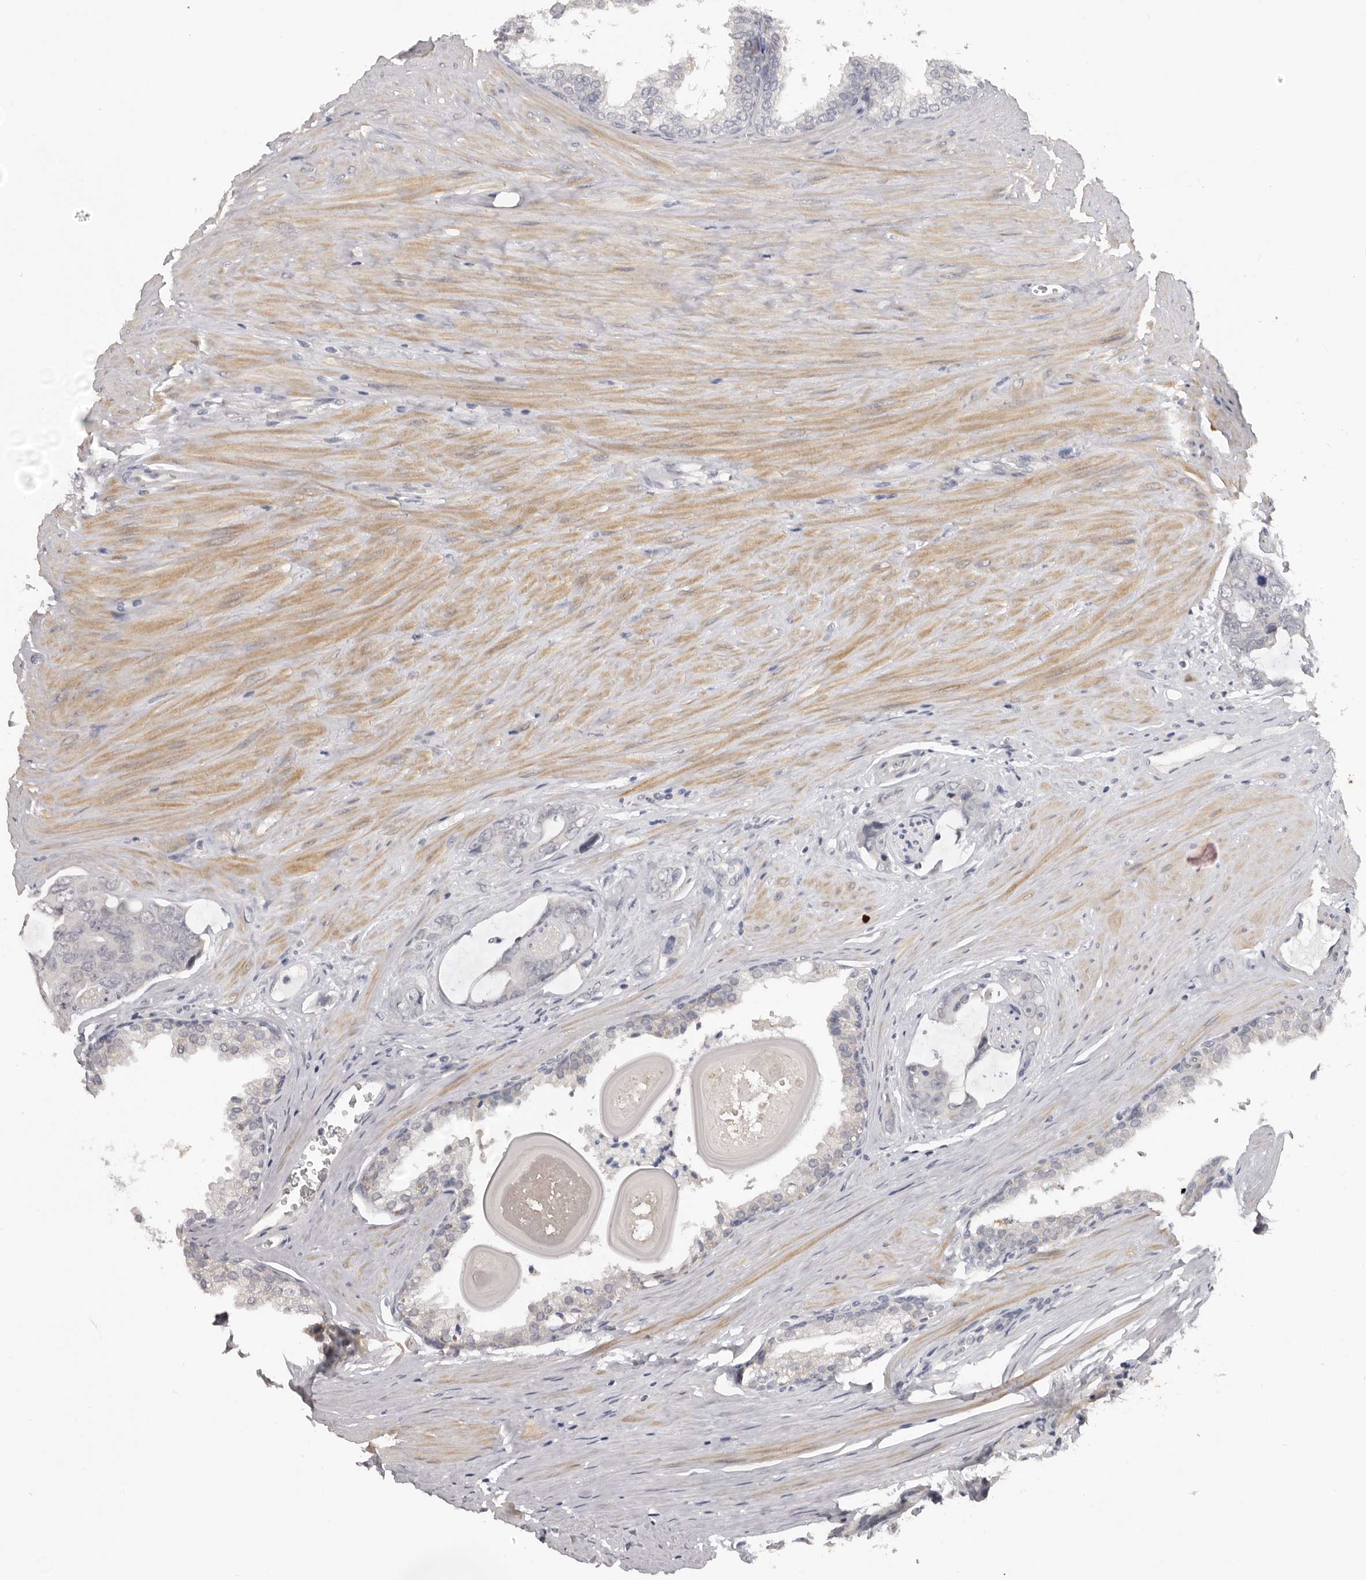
{"staining": {"intensity": "negative", "quantity": "none", "location": "none"}, "tissue": "prostate cancer", "cell_type": "Tumor cells", "image_type": "cancer", "snomed": [{"axis": "morphology", "description": "Adenocarcinoma, Medium grade"}, {"axis": "topography", "description": "Prostate"}], "caption": "Prostate cancer (adenocarcinoma (medium-grade)) was stained to show a protein in brown. There is no significant expression in tumor cells.", "gene": "TNR", "patient": {"sex": "male", "age": 53}}